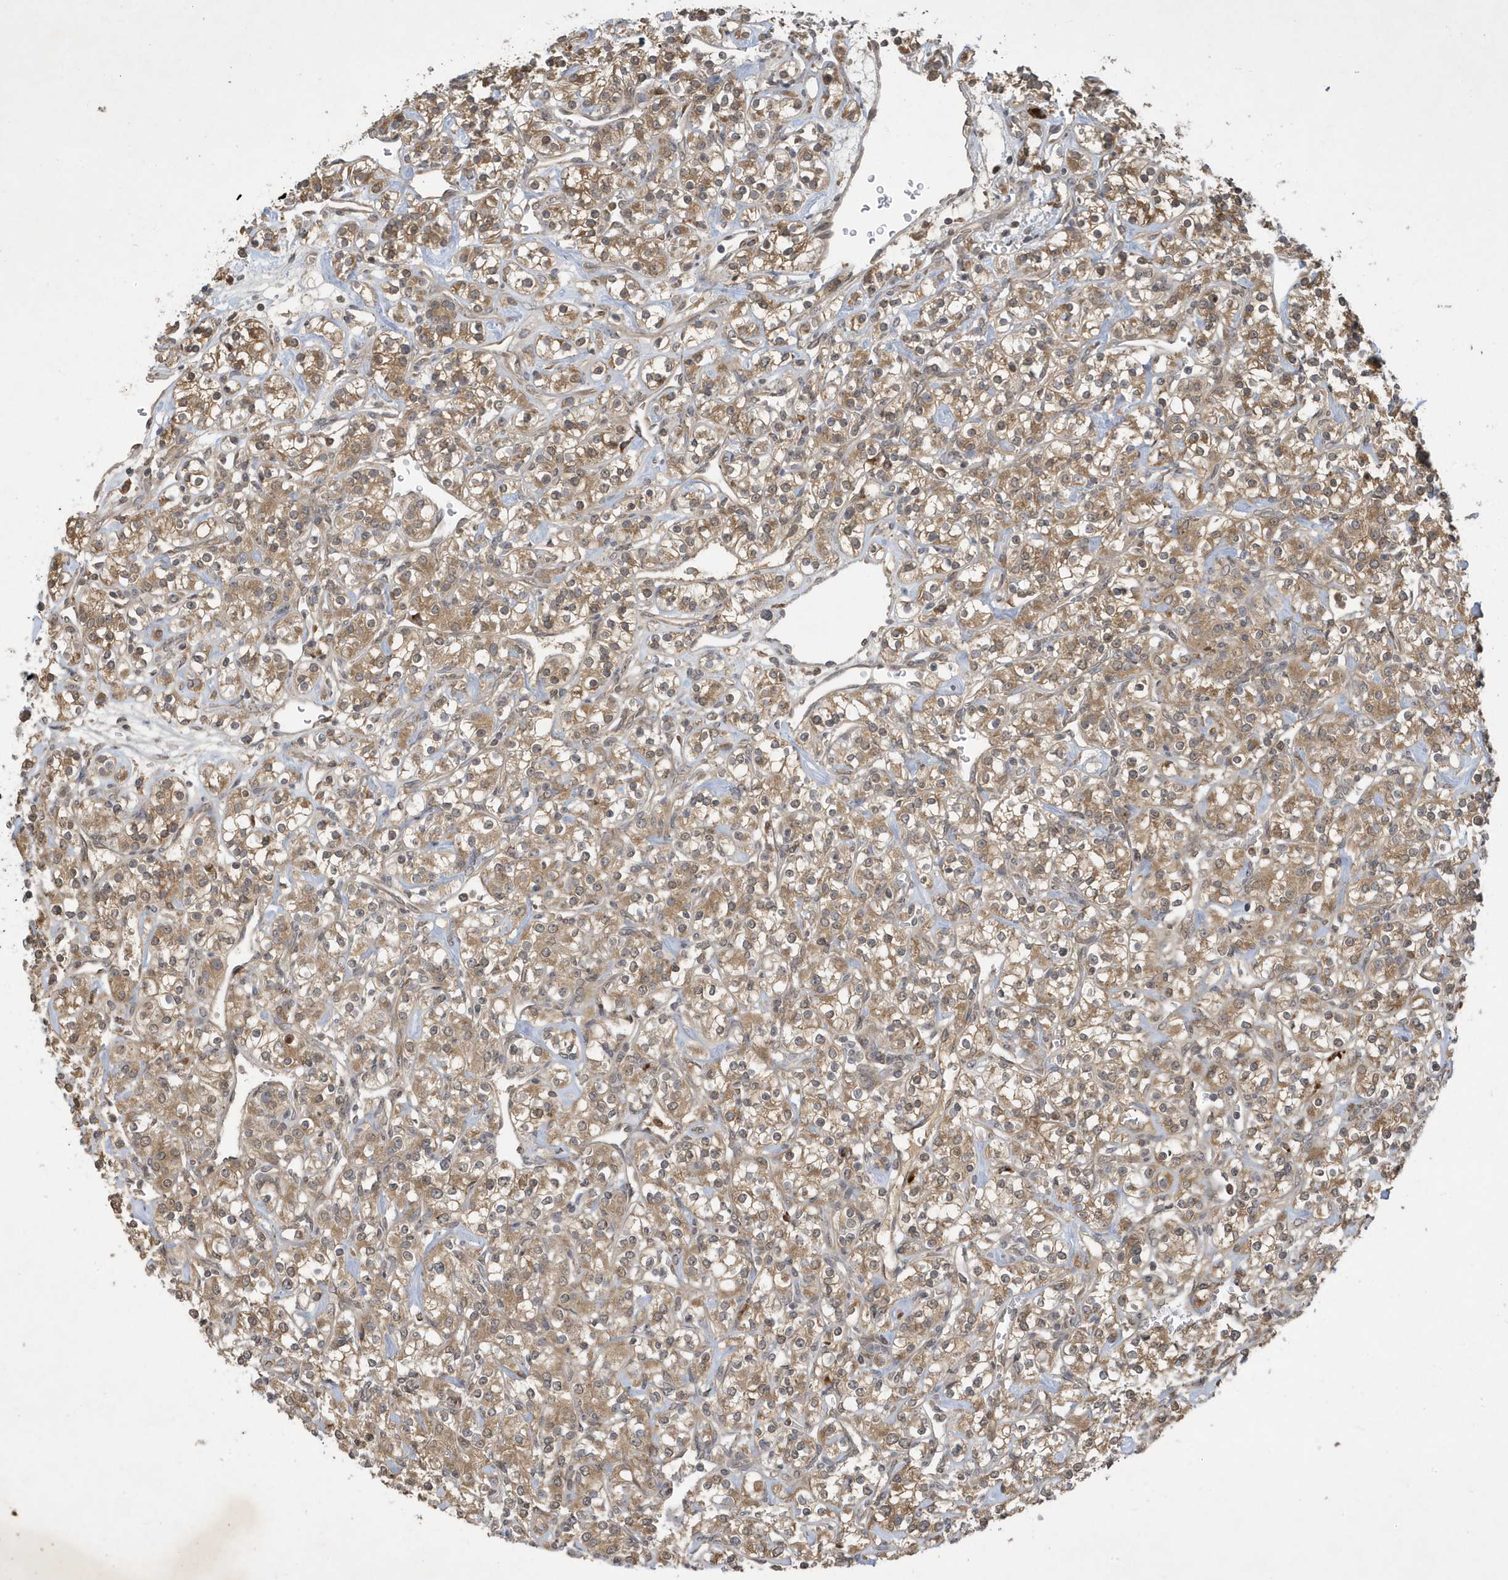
{"staining": {"intensity": "moderate", "quantity": ">75%", "location": "cytoplasmic/membranous"}, "tissue": "renal cancer", "cell_type": "Tumor cells", "image_type": "cancer", "snomed": [{"axis": "morphology", "description": "Adenocarcinoma, NOS"}, {"axis": "topography", "description": "Kidney"}], "caption": "Immunohistochemical staining of renal adenocarcinoma displays medium levels of moderate cytoplasmic/membranous protein expression in approximately >75% of tumor cells.", "gene": "STX10", "patient": {"sex": "male", "age": 77}}